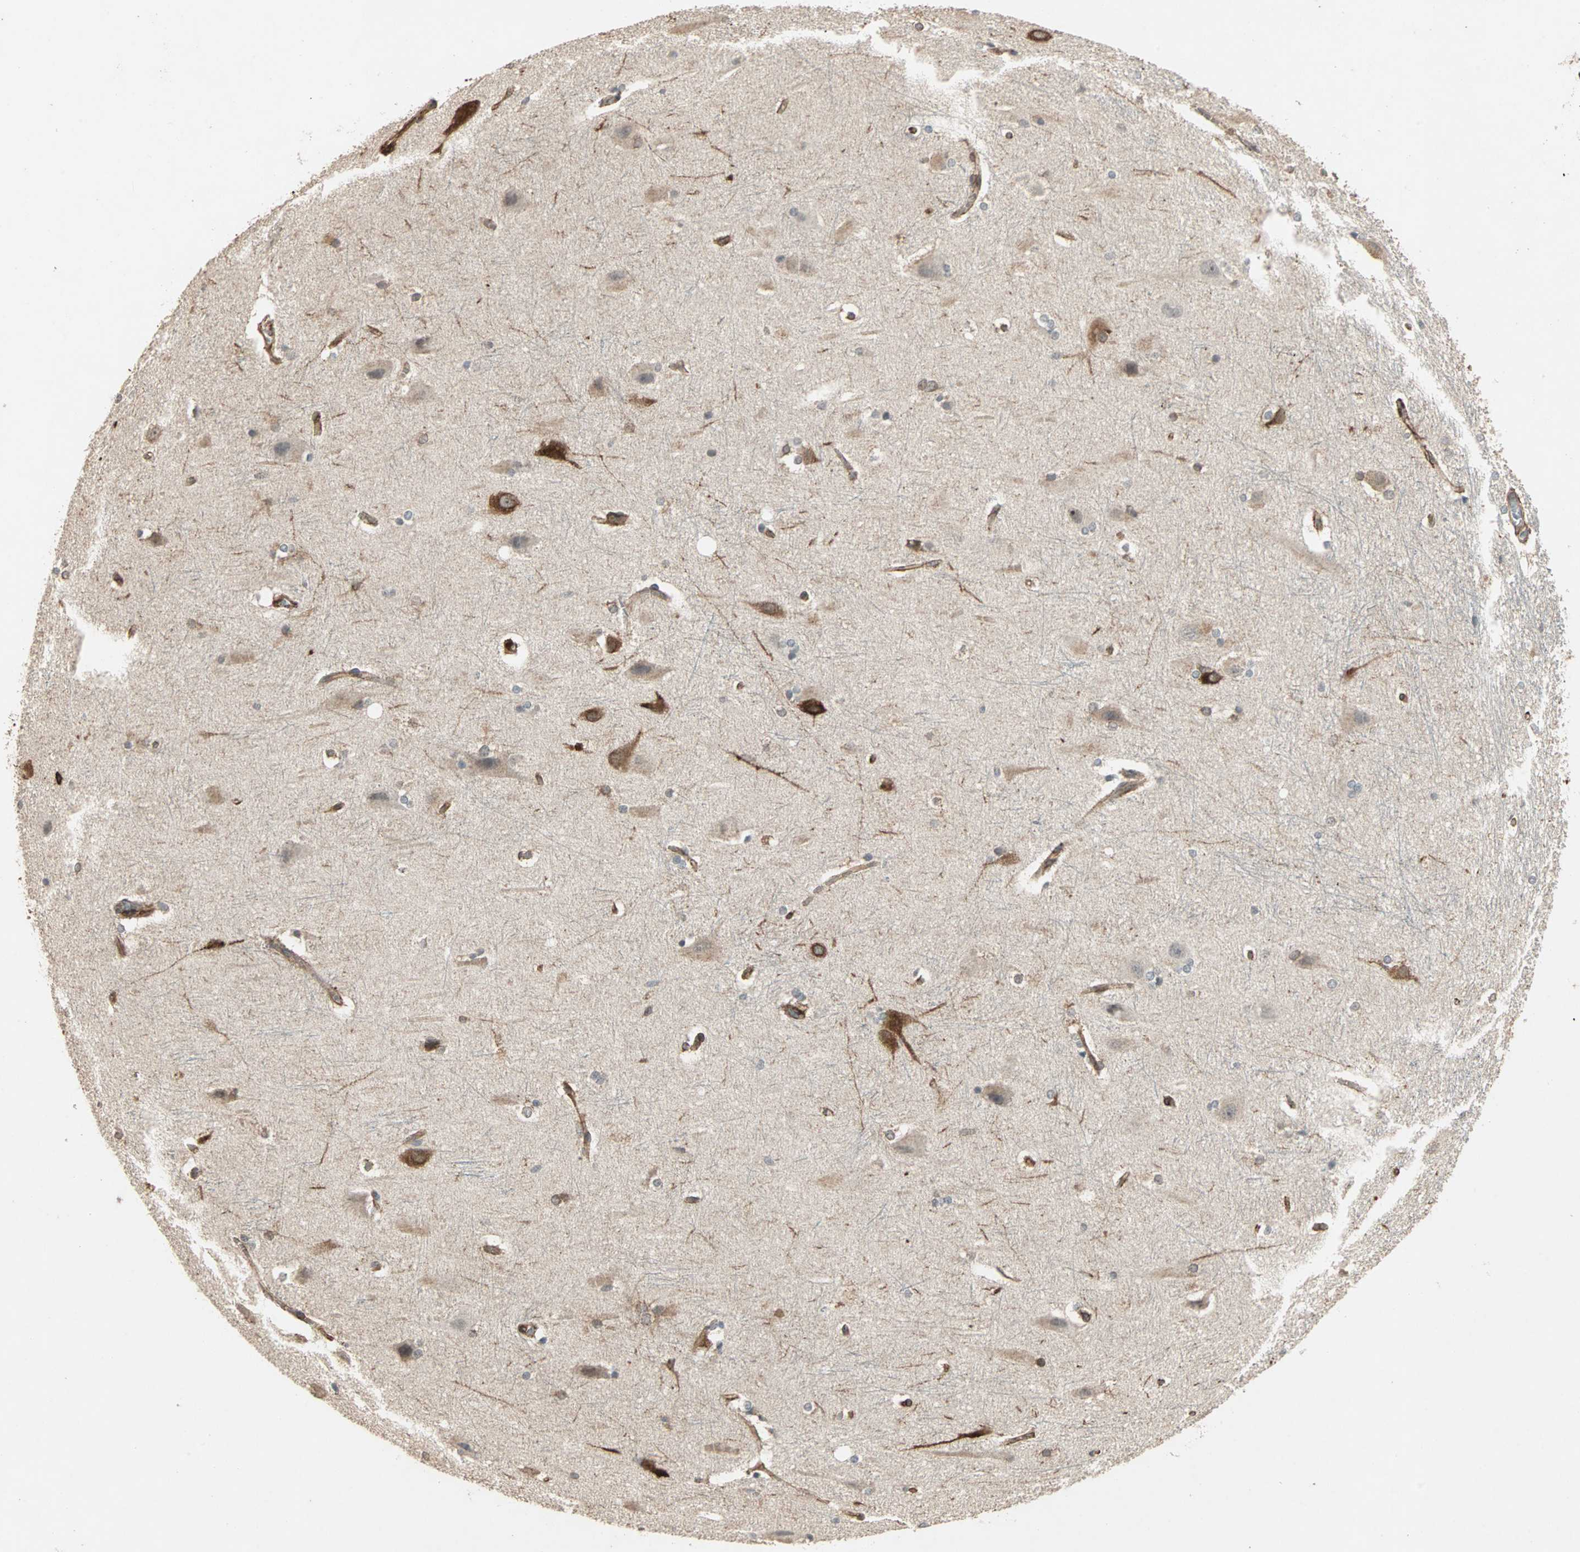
{"staining": {"intensity": "moderate", "quantity": "<25%", "location": "cytoplasmic/membranous"}, "tissue": "hippocampus", "cell_type": "Glial cells", "image_type": "normal", "snomed": [{"axis": "morphology", "description": "Normal tissue, NOS"}, {"axis": "topography", "description": "Hippocampus"}], "caption": "Glial cells demonstrate moderate cytoplasmic/membranous expression in about <25% of cells in benign hippocampus. (DAB IHC with brightfield microscopy, high magnification).", "gene": "TRPV4", "patient": {"sex": "female", "age": 19}}